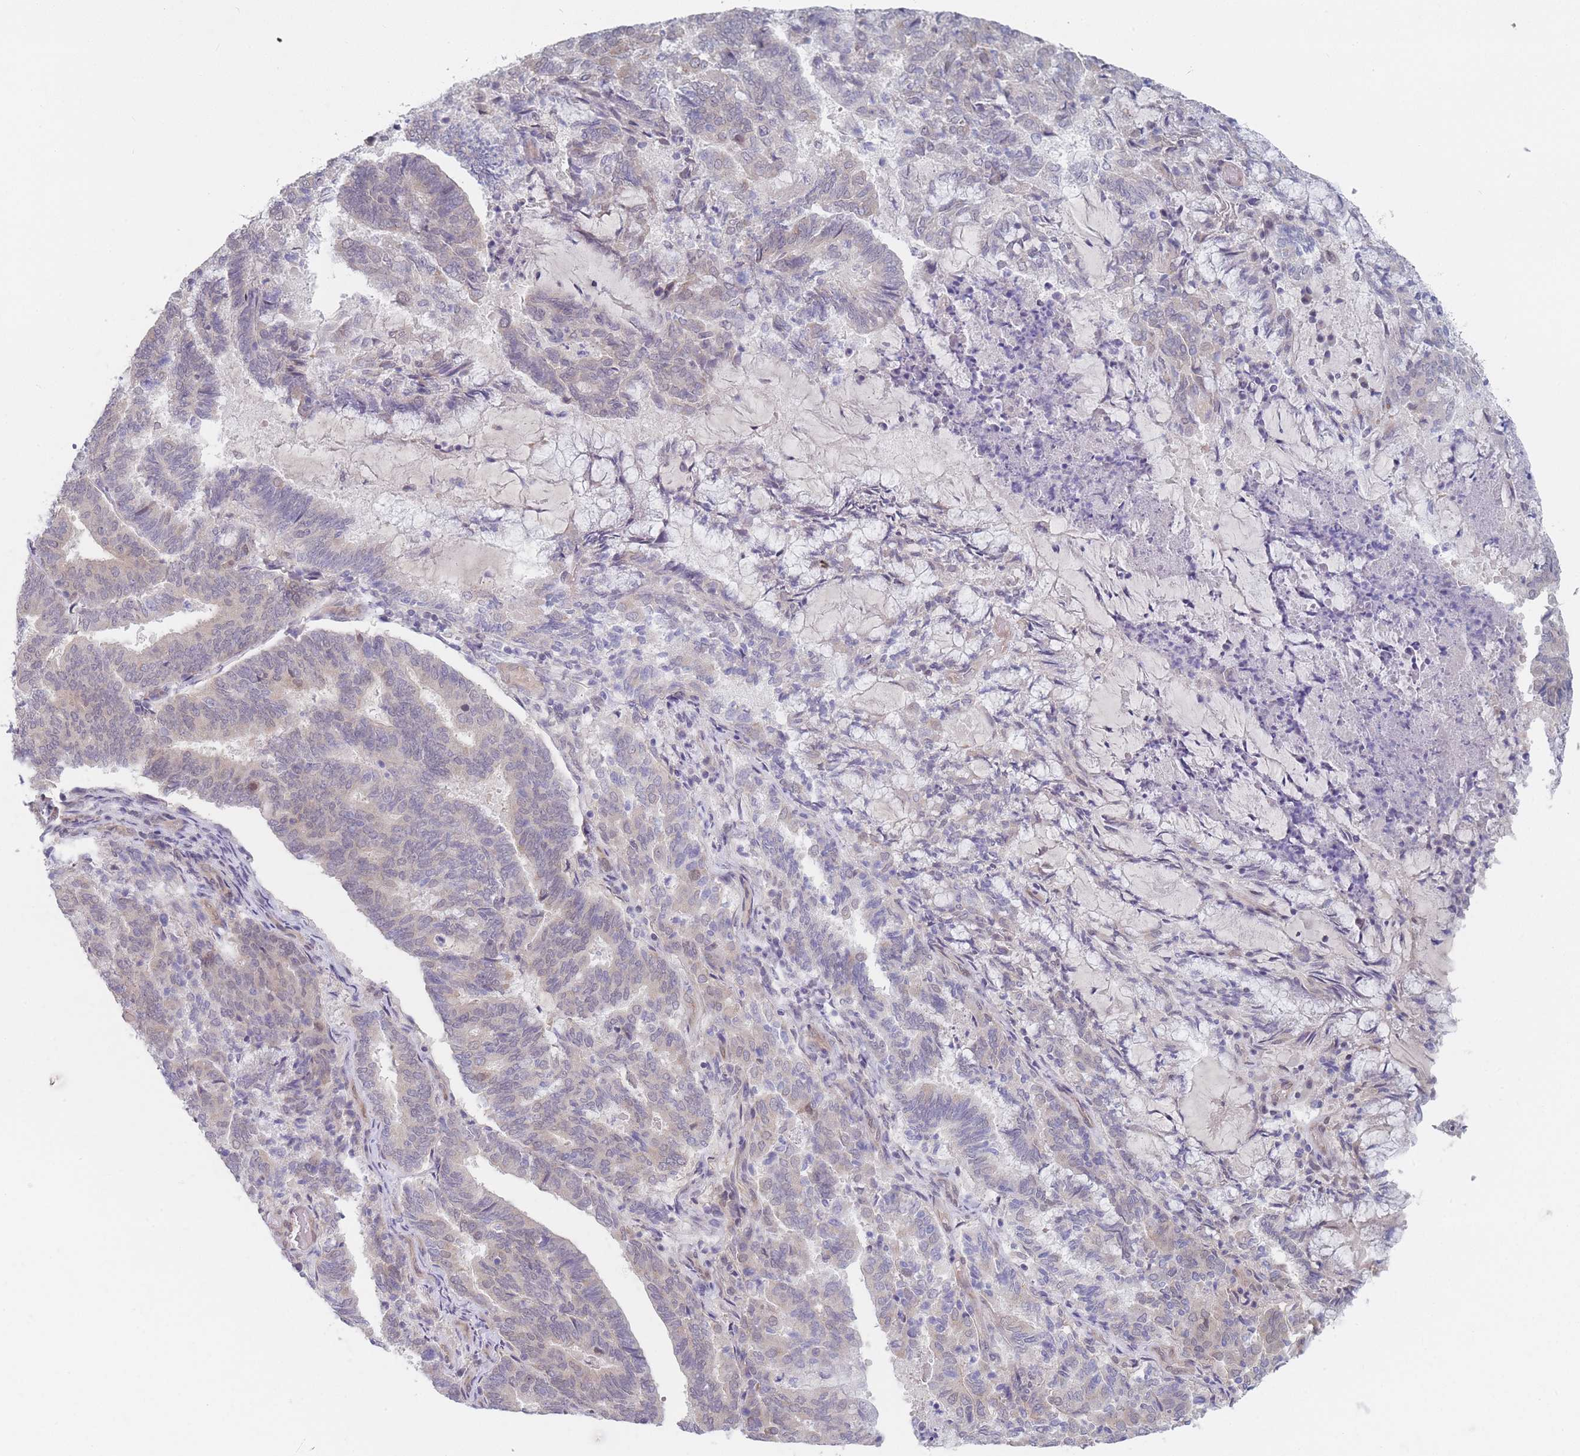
{"staining": {"intensity": "negative", "quantity": "none", "location": "none"}, "tissue": "endometrial cancer", "cell_type": "Tumor cells", "image_type": "cancer", "snomed": [{"axis": "morphology", "description": "Adenocarcinoma, NOS"}, {"axis": "topography", "description": "Endometrium"}], "caption": "An image of endometrial cancer stained for a protein displays no brown staining in tumor cells.", "gene": "ANKRD10", "patient": {"sex": "female", "age": 80}}